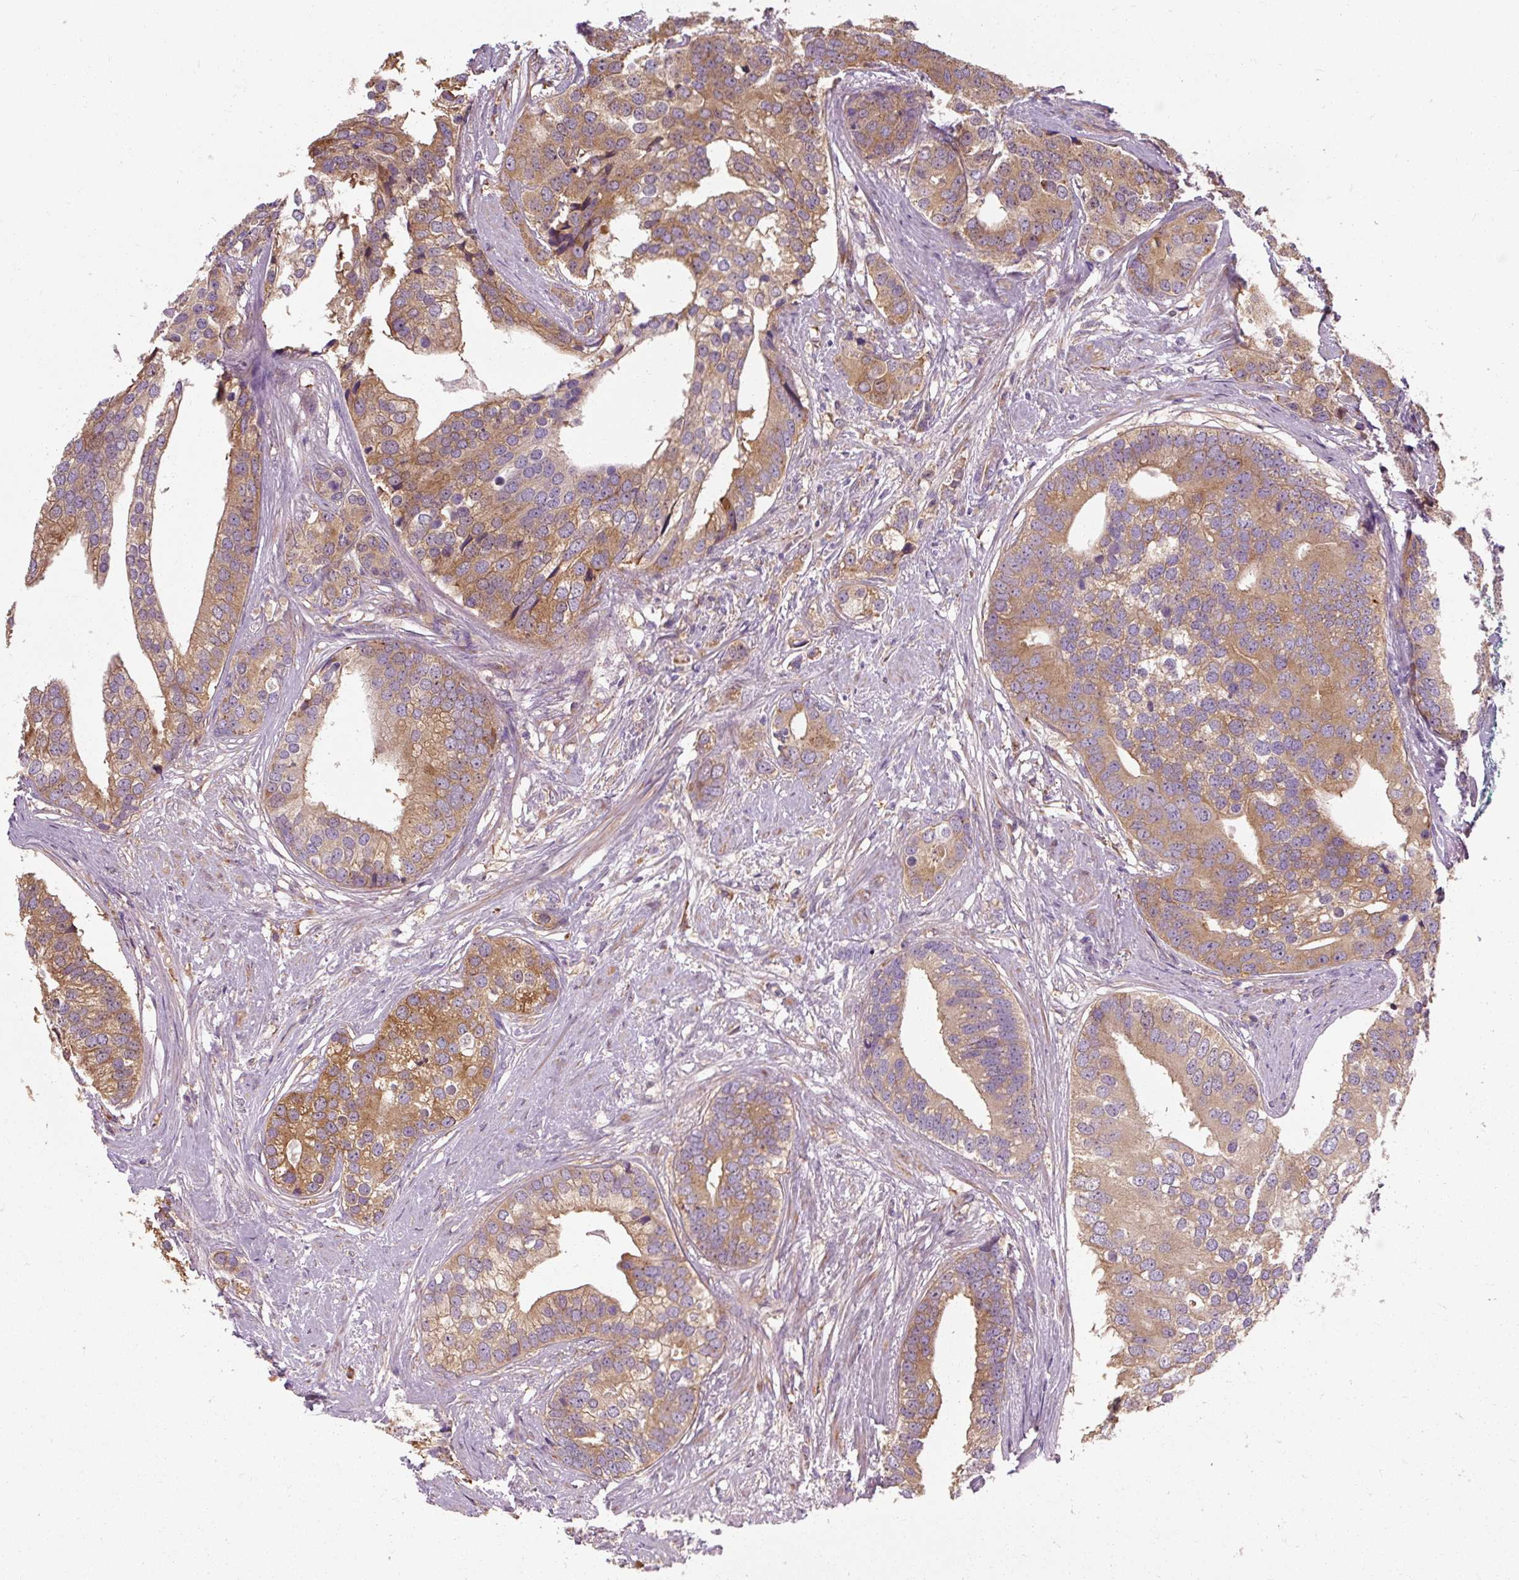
{"staining": {"intensity": "moderate", "quantity": ">75%", "location": "cytoplasmic/membranous"}, "tissue": "prostate cancer", "cell_type": "Tumor cells", "image_type": "cancer", "snomed": [{"axis": "morphology", "description": "Adenocarcinoma, High grade"}, {"axis": "topography", "description": "Prostate"}], "caption": "An image showing moderate cytoplasmic/membranous positivity in approximately >75% of tumor cells in prostate high-grade adenocarcinoma, as visualized by brown immunohistochemical staining.", "gene": "TBC1D4", "patient": {"sex": "male", "age": 62}}